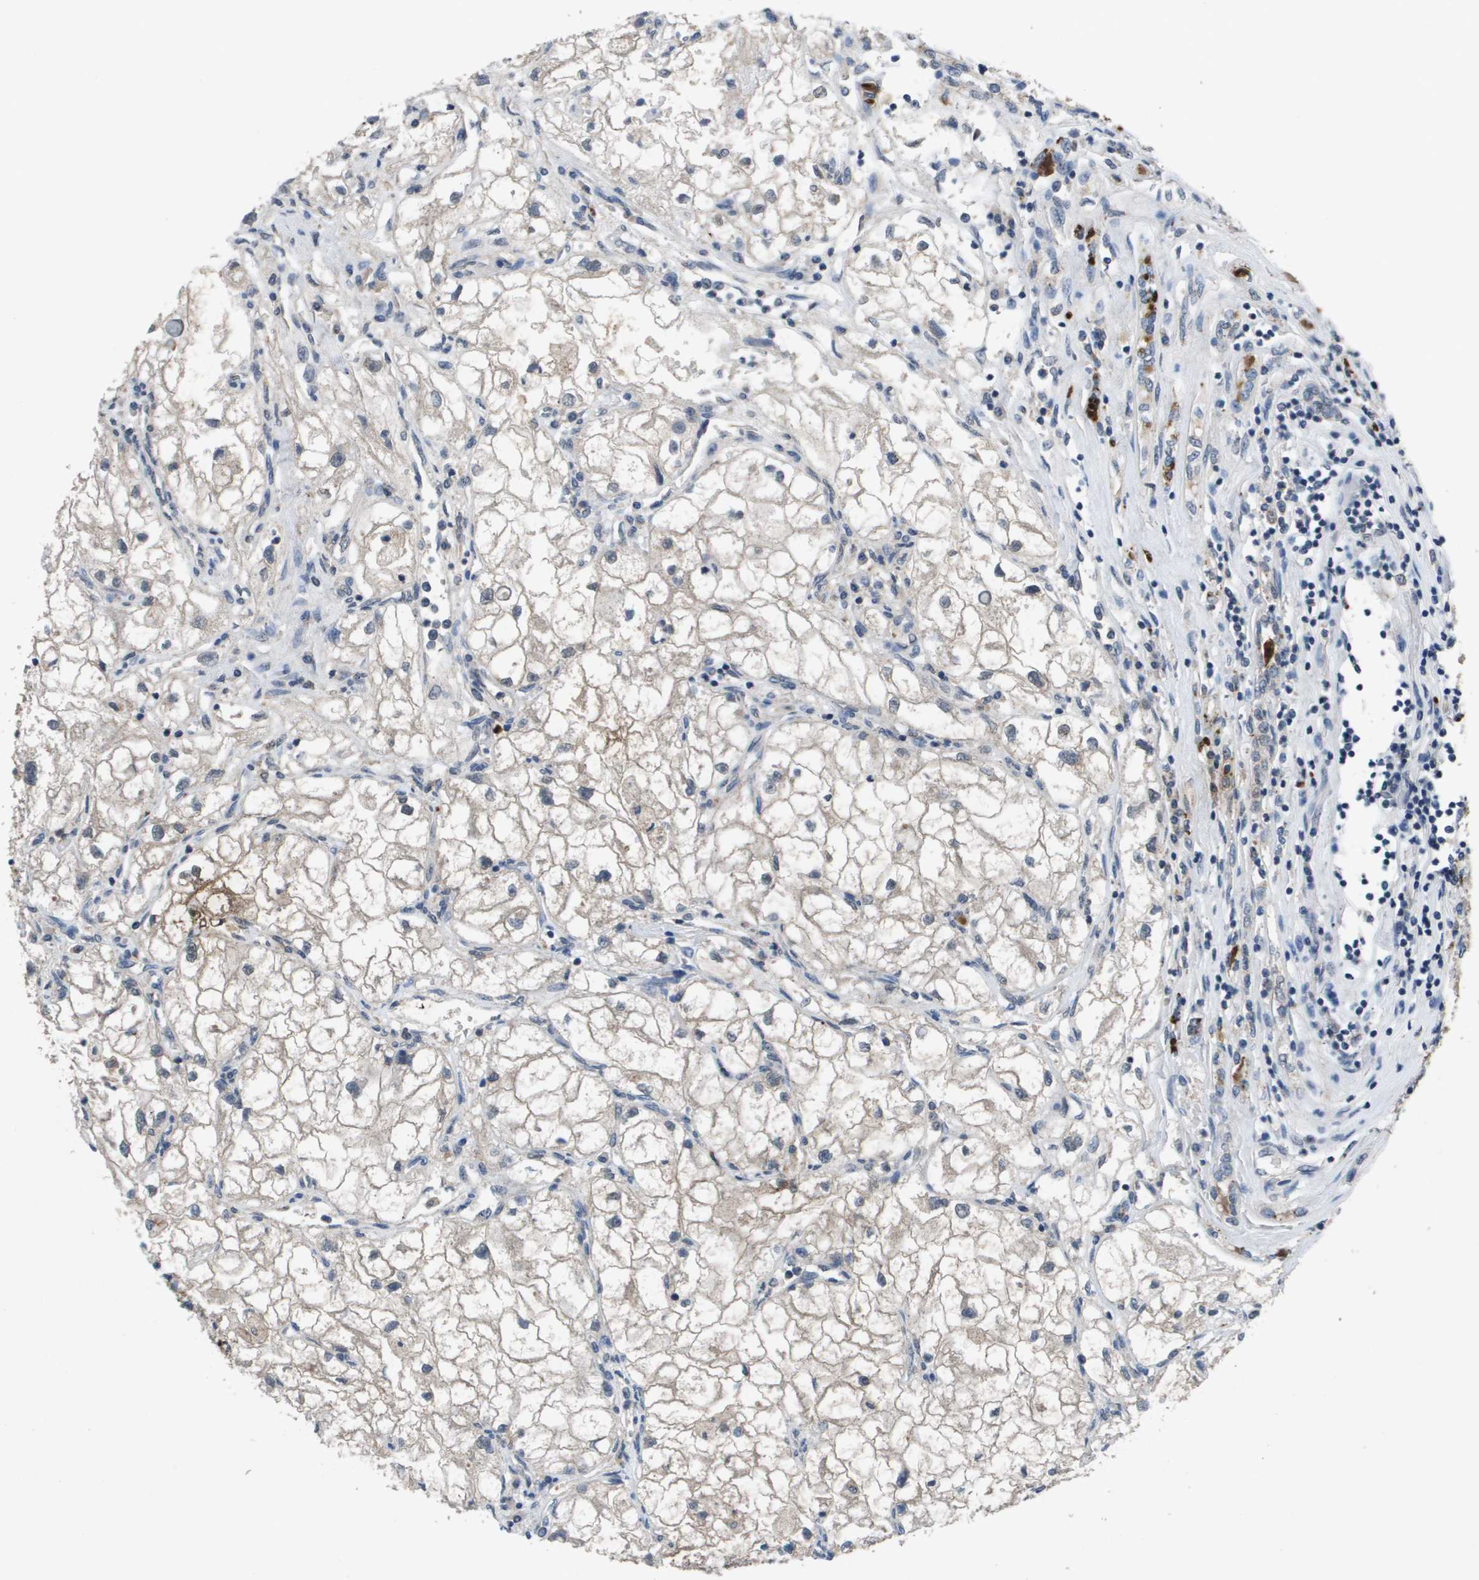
{"staining": {"intensity": "negative", "quantity": "none", "location": "none"}, "tissue": "renal cancer", "cell_type": "Tumor cells", "image_type": "cancer", "snomed": [{"axis": "morphology", "description": "Adenocarcinoma, NOS"}, {"axis": "topography", "description": "Kidney"}], "caption": "Immunohistochemistry of human renal adenocarcinoma demonstrates no positivity in tumor cells.", "gene": "PROC", "patient": {"sex": "female", "age": 70}}